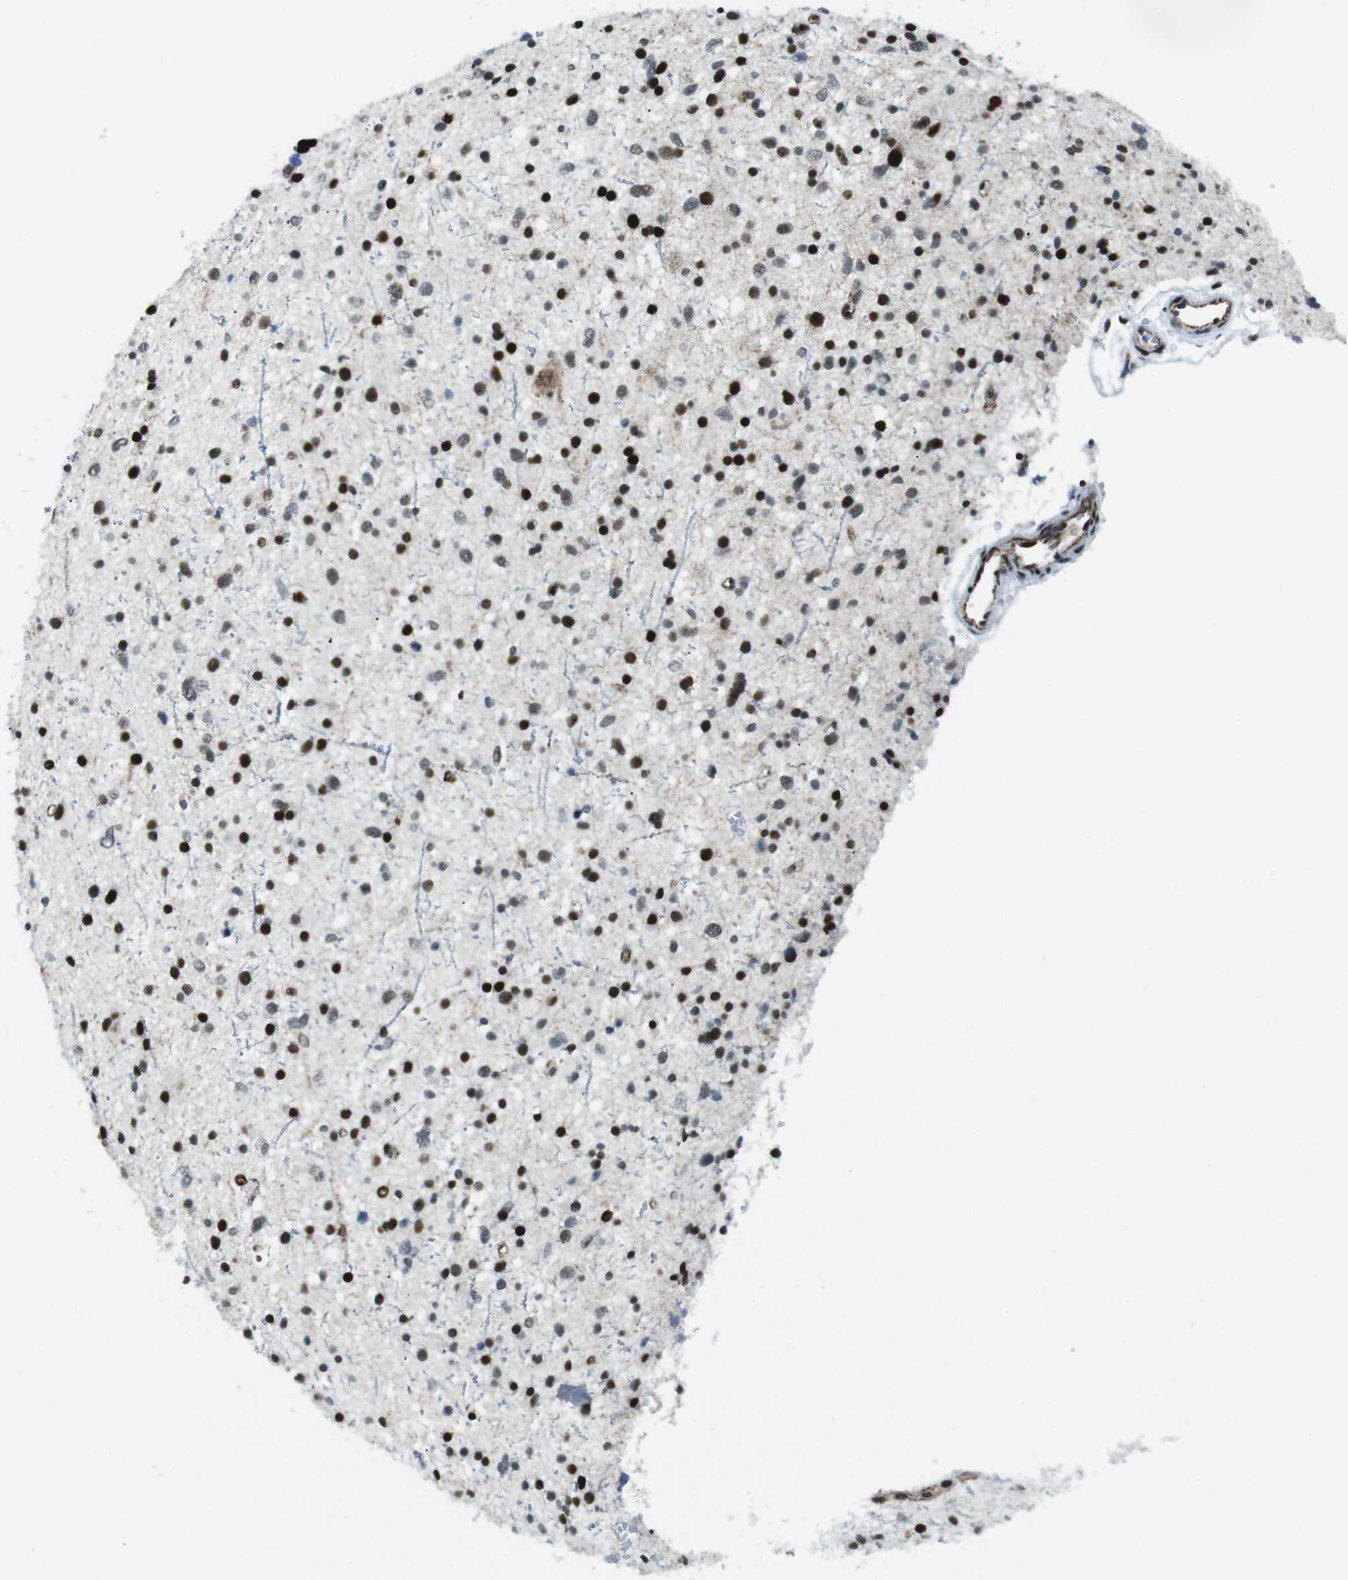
{"staining": {"intensity": "strong", "quantity": ">75%", "location": "nuclear"}, "tissue": "glioma", "cell_type": "Tumor cells", "image_type": "cancer", "snomed": [{"axis": "morphology", "description": "Glioma, malignant, Low grade"}, {"axis": "topography", "description": "Brain"}], "caption": "DAB immunohistochemical staining of human malignant glioma (low-grade) exhibits strong nuclear protein expression in approximately >75% of tumor cells.", "gene": "ARID1A", "patient": {"sex": "female", "age": 37}}